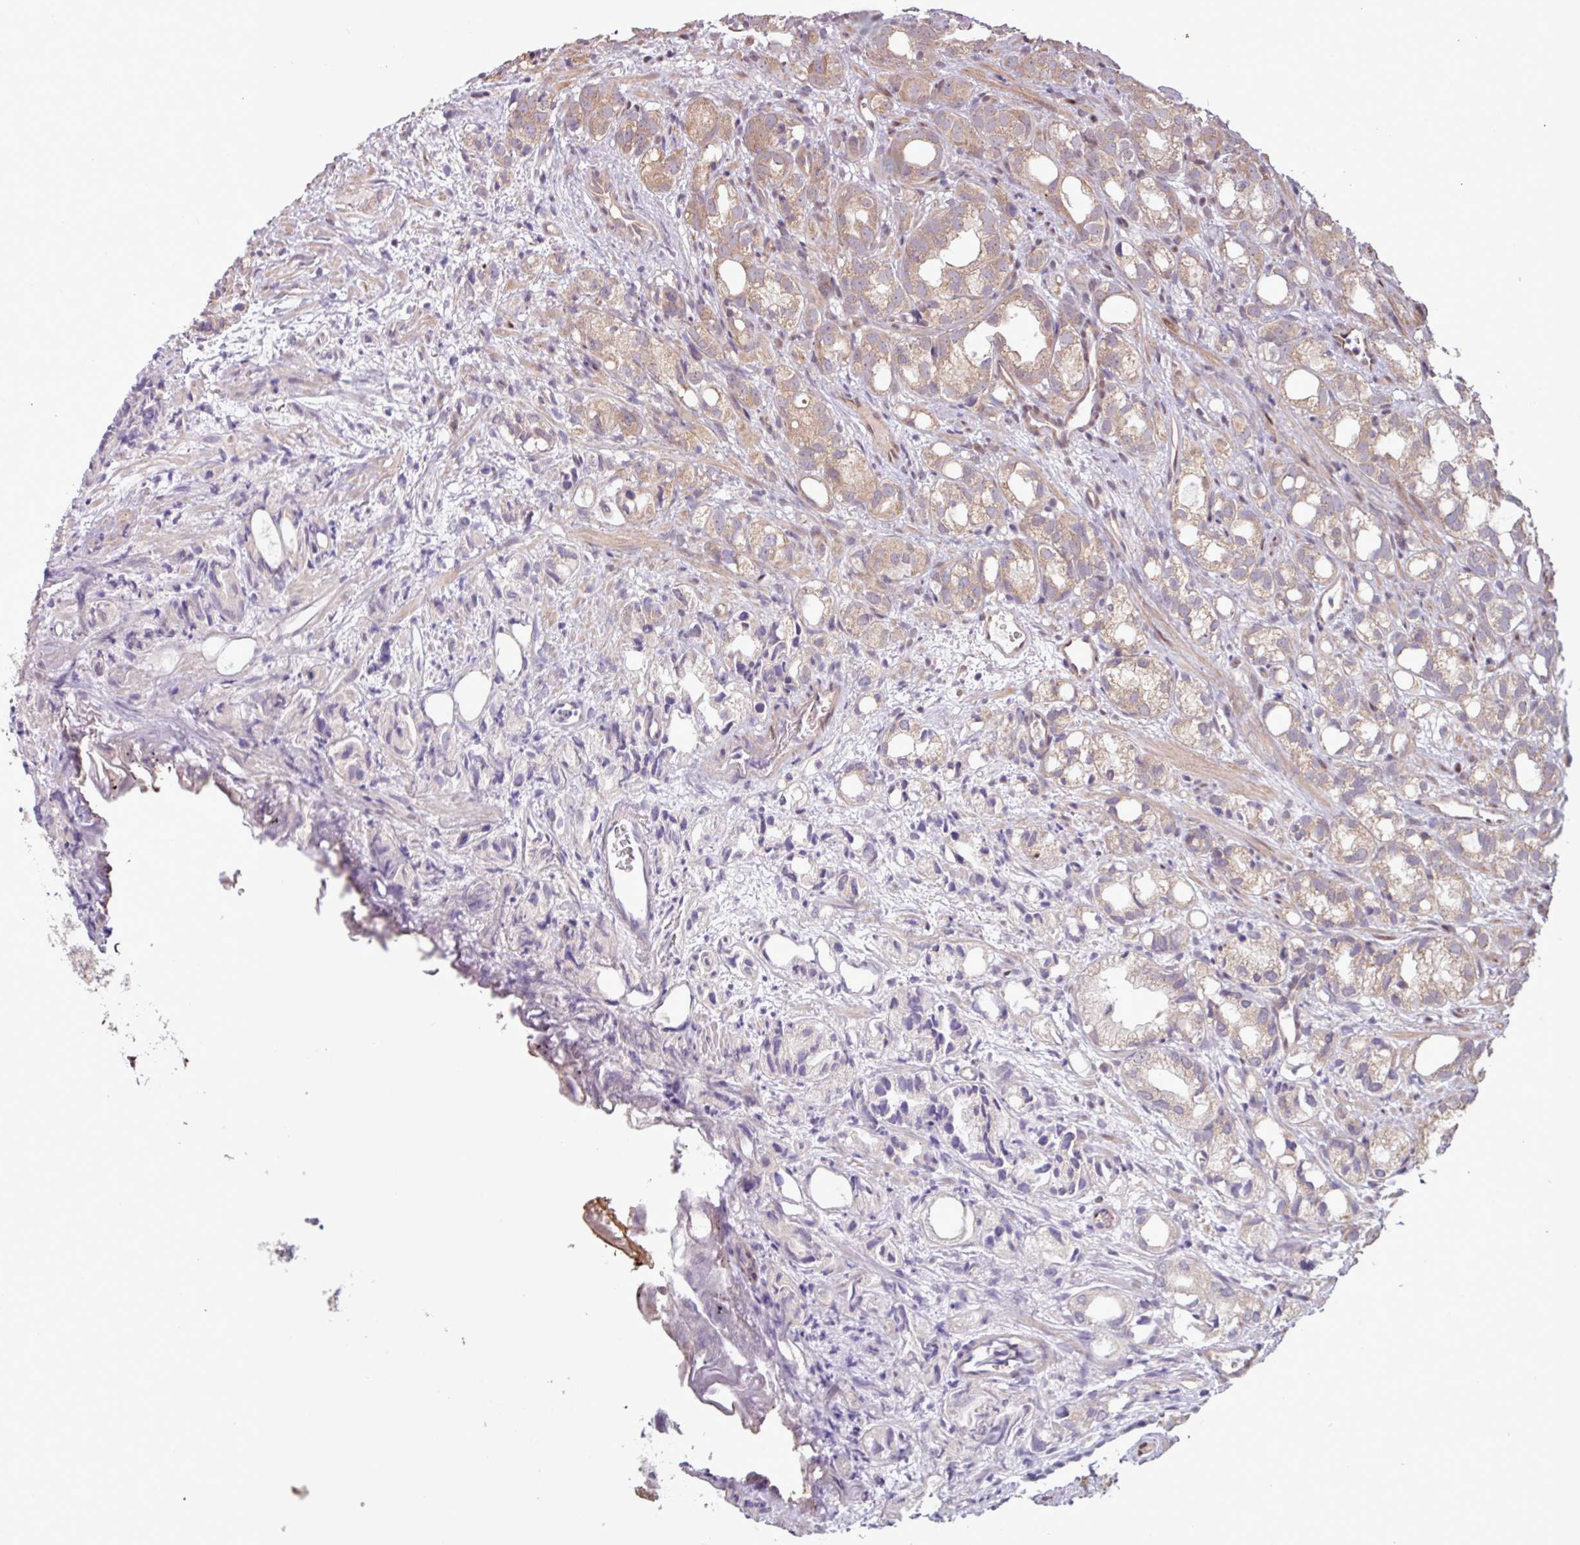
{"staining": {"intensity": "moderate", "quantity": "<25%", "location": "cytoplasmic/membranous"}, "tissue": "prostate cancer", "cell_type": "Tumor cells", "image_type": "cancer", "snomed": [{"axis": "morphology", "description": "Adenocarcinoma, High grade"}, {"axis": "topography", "description": "Prostate"}], "caption": "High-power microscopy captured an IHC histopathology image of prostate cancer, revealing moderate cytoplasmic/membranous staining in approximately <25% of tumor cells.", "gene": "PDPR", "patient": {"sex": "male", "age": 82}}